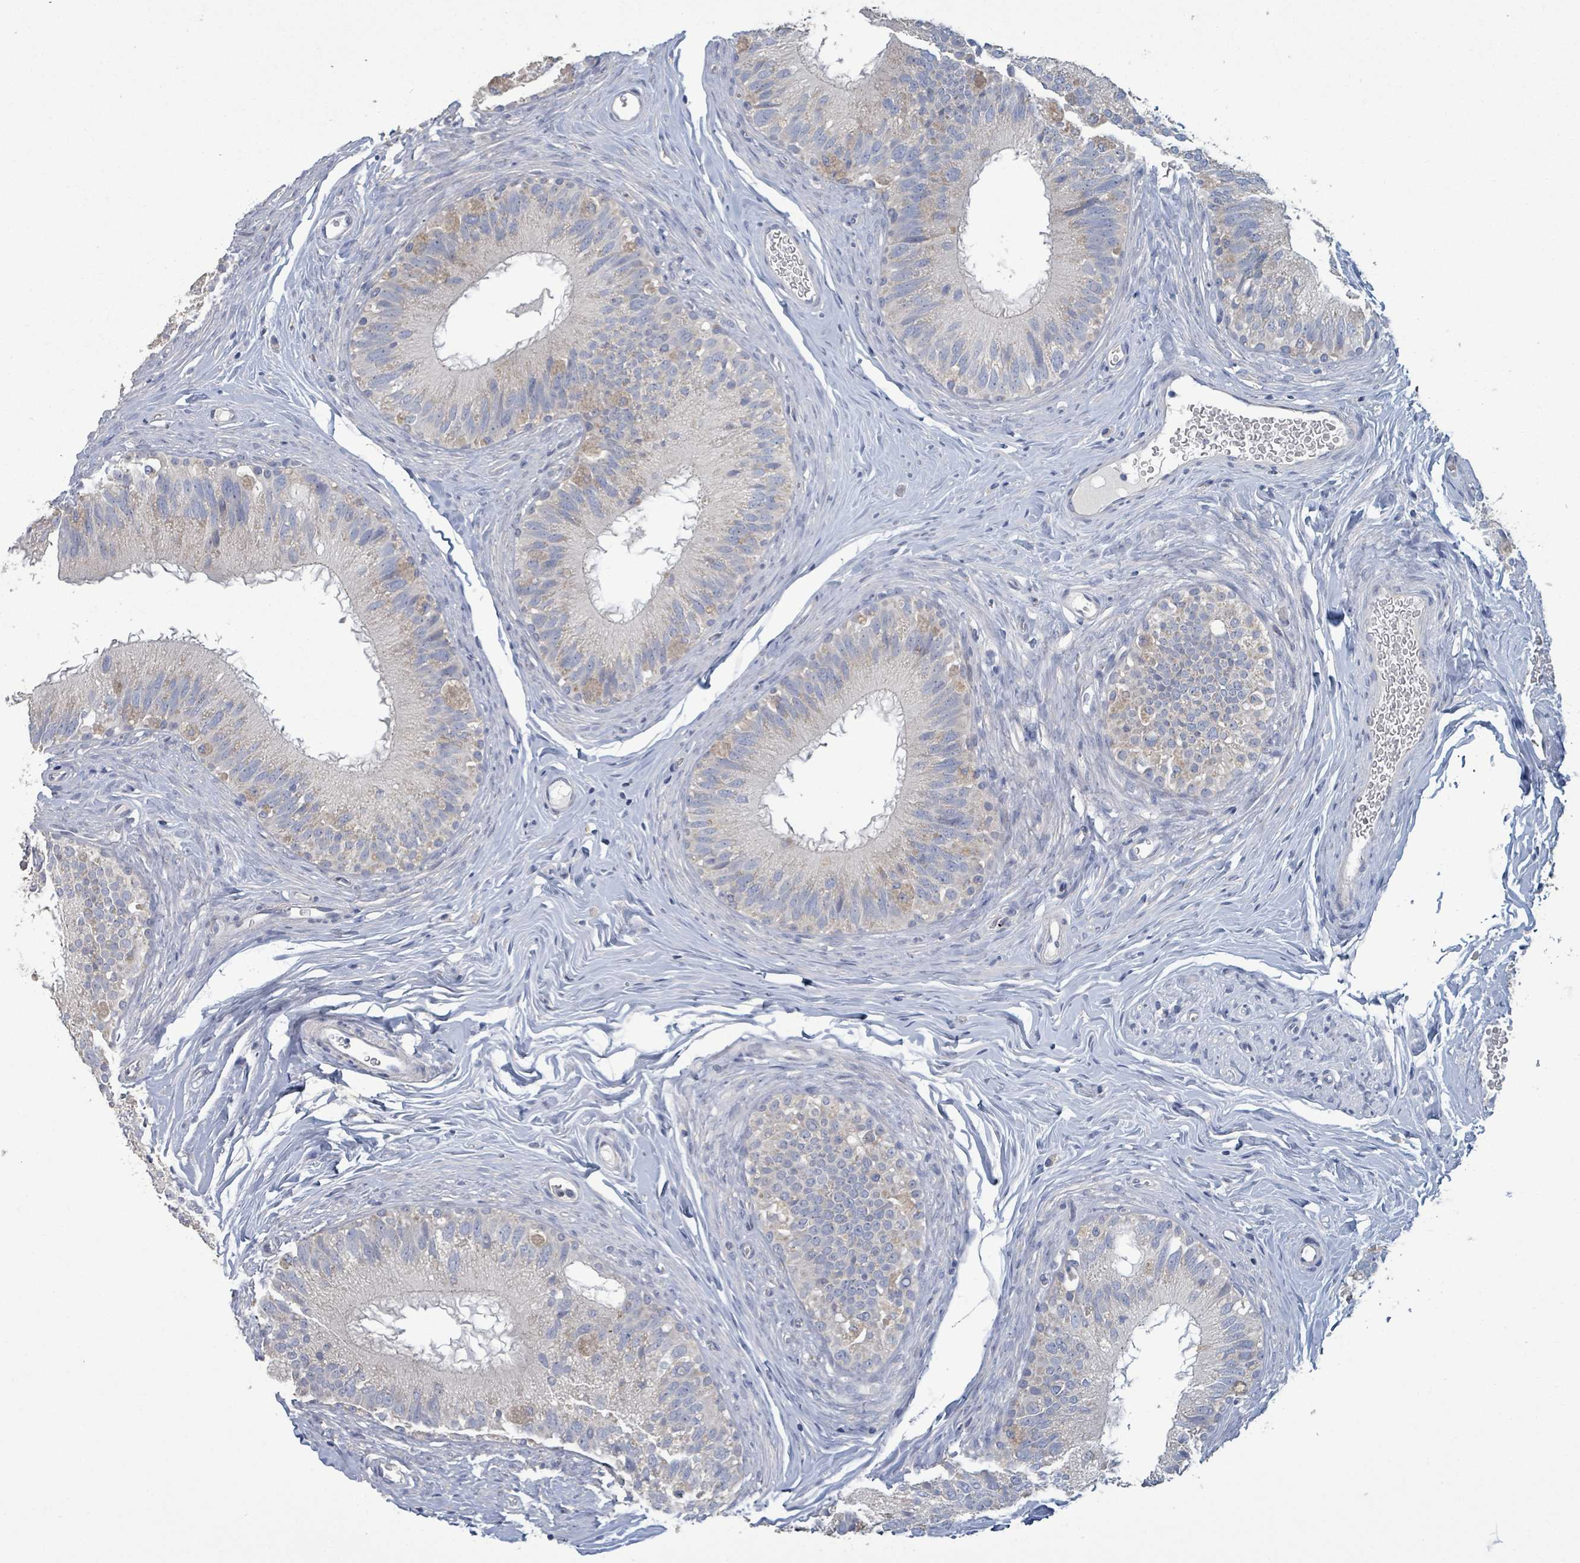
{"staining": {"intensity": "weak", "quantity": "<25%", "location": "cytoplasmic/membranous"}, "tissue": "epididymis", "cell_type": "Glandular cells", "image_type": "normal", "snomed": [{"axis": "morphology", "description": "Normal tissue, NOS"}, {"axis": "topography", "description": "Epididymis"}], "caption": "High power microscopy micrograph of an immunohistochemistry (IHC) image of normal epididymis, revealing no significant staining in glandular cells.", "gene": "RPL32", "patient": {"sex": "male", "age": 38}}